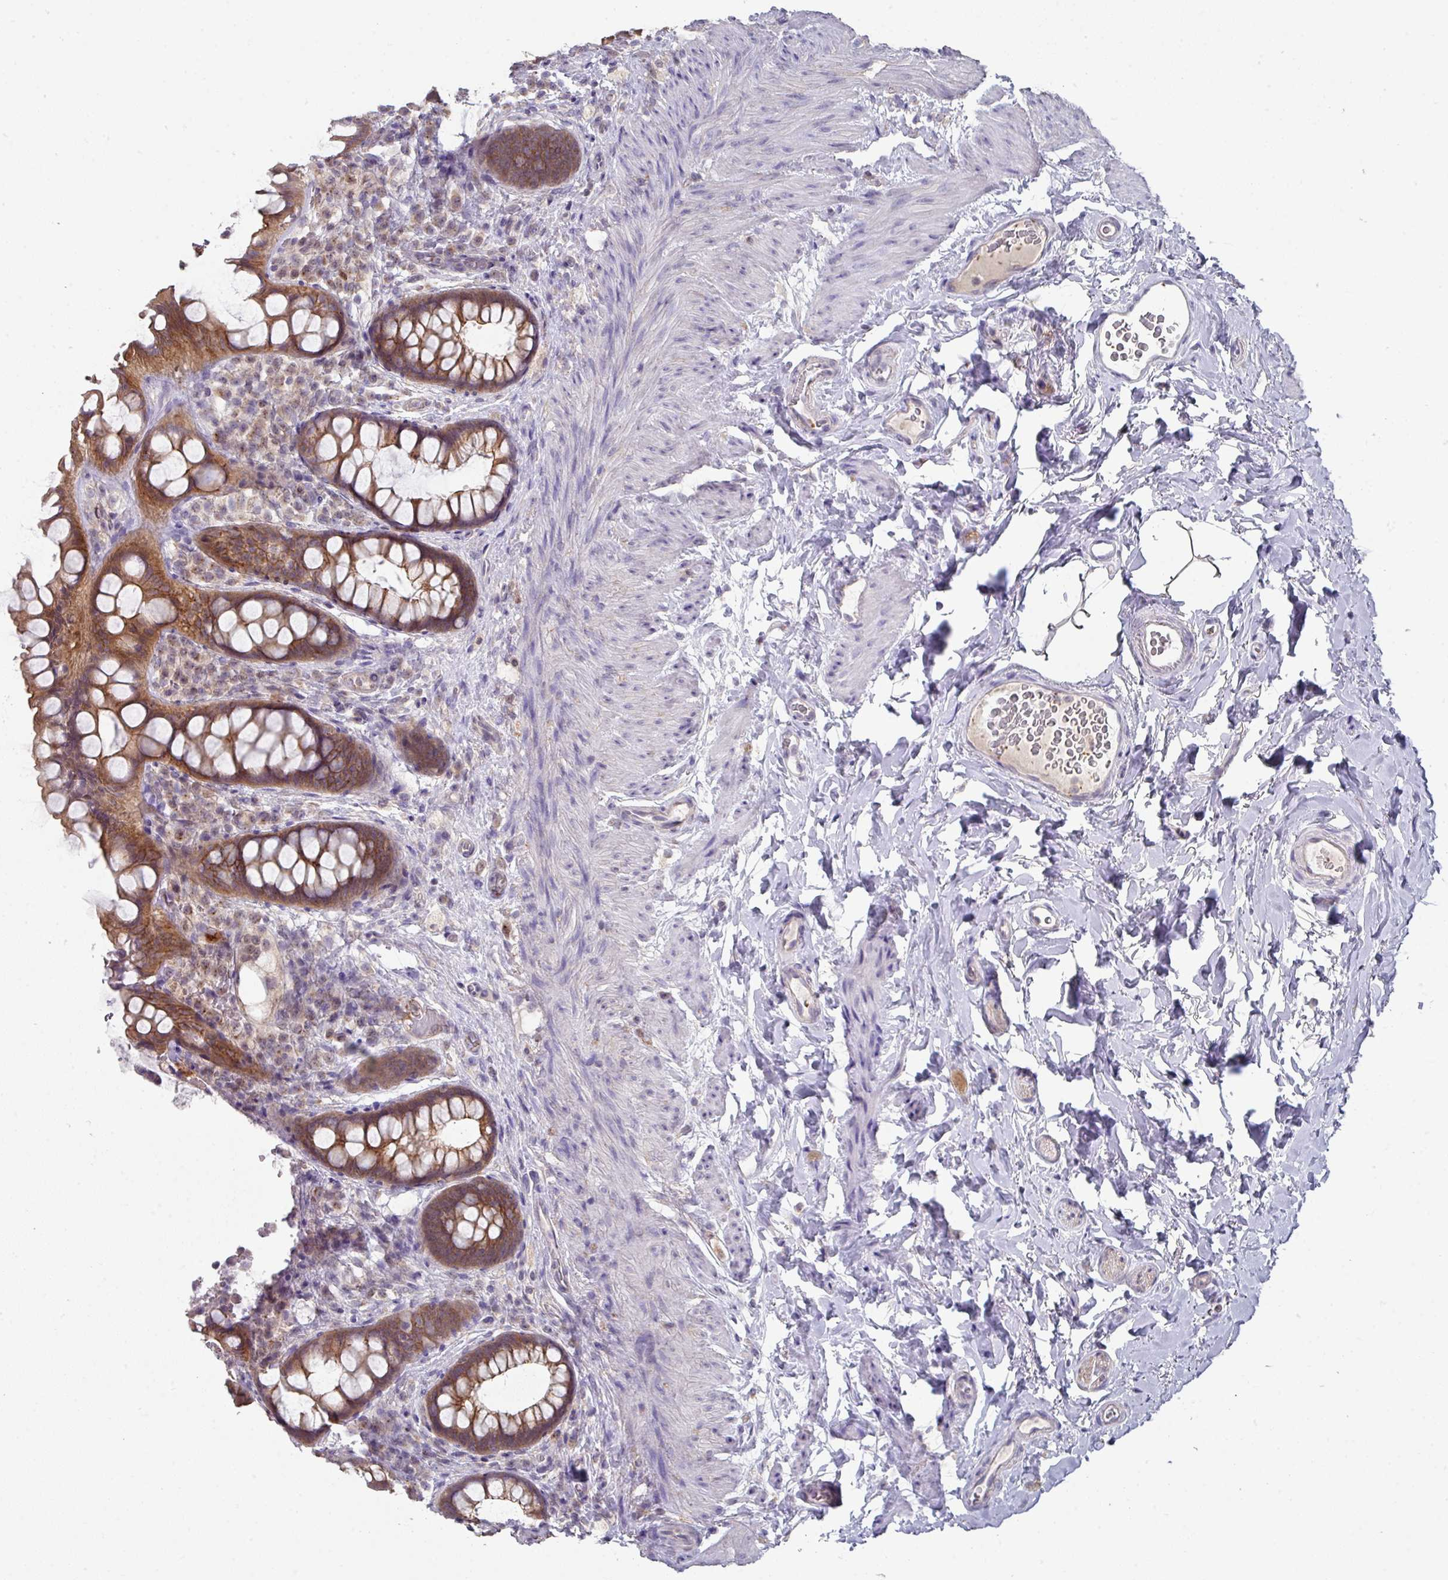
{"staining": {"intensity": "moderate", "quantity": ">75%", "location": "cytoplasmic/membranous"}, "tissue": "rectum", "cell_type": "Glandular cells", "image_type": "normal", "snomed": [{"axis": "morphology", "description": "Normal tissue, NOS"}, {"axis": "topography", "description": "Rectum"}, {"axis": "topography", "description": "Peripheral nerve tissue"}], "caption": "The immunohistochemical stain labels moderate cytoplasmic/membranous positivity in glandular cells of normal rectum. (DAB (3,3'-diaminobenzidine) IHC, brown staining for protein, blue staining for nuclei).", "gene": "DCAF12L1", "patient": {"sex": "female", "age": 69}}